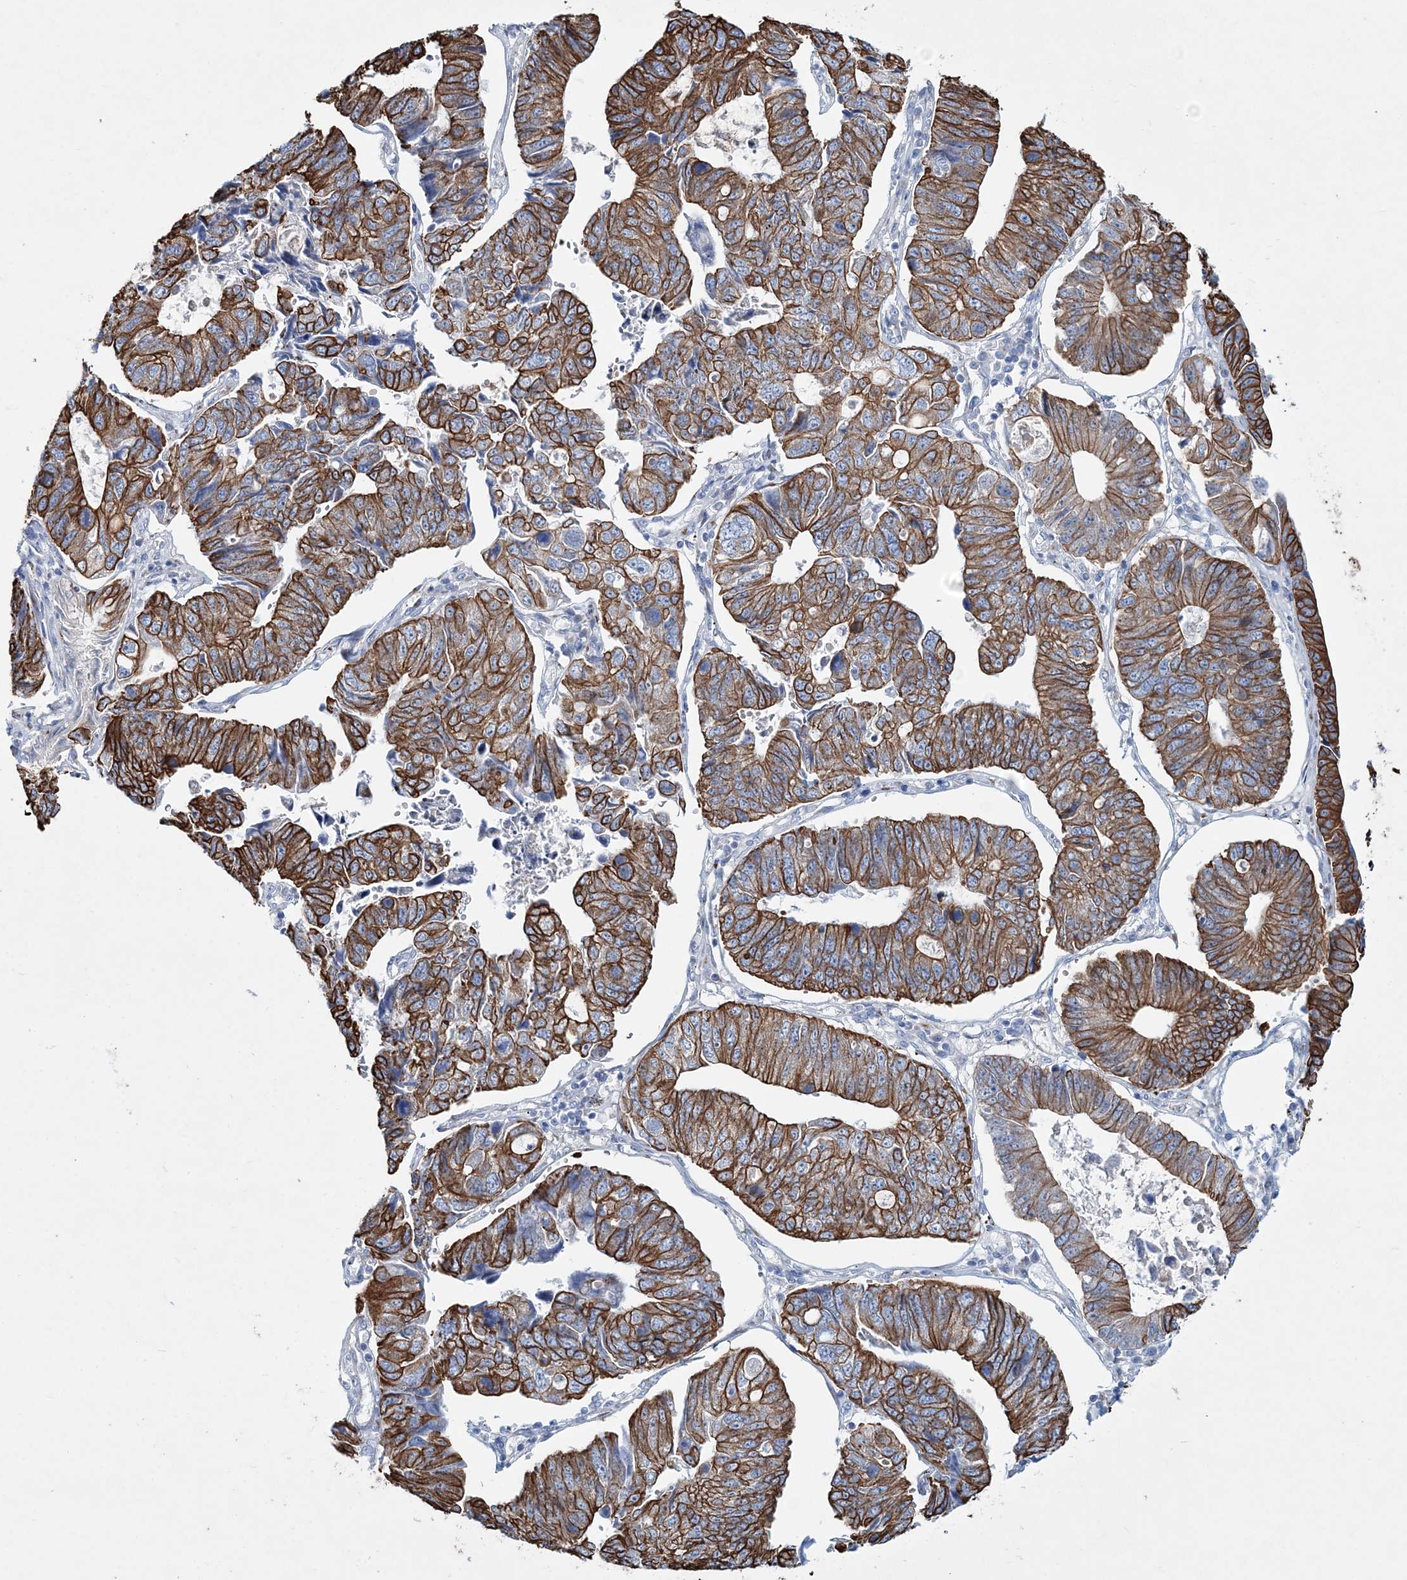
{"staining": {"intensity": "strong", "quantity": ">75%", "location": "cytoplasmic/membranous"}, "tissue": "stomach cancer", "cell_type": "Tumor cells", "image_type": "cancer", "snomed": [{"axis": "morphology", "description": "Adenocarcinoma, NOS"}, {"axis": "topography", "description": "Stomach"}], "caption": "Immunohistochemical staining of stomach cancer (adenocarcinoma) shows strong cytoplasmic/membranous protein staining in approximately >75% of tumor cells.", "gene": "ADGRL1", "patient": {"sex": "male", "age": 59}}